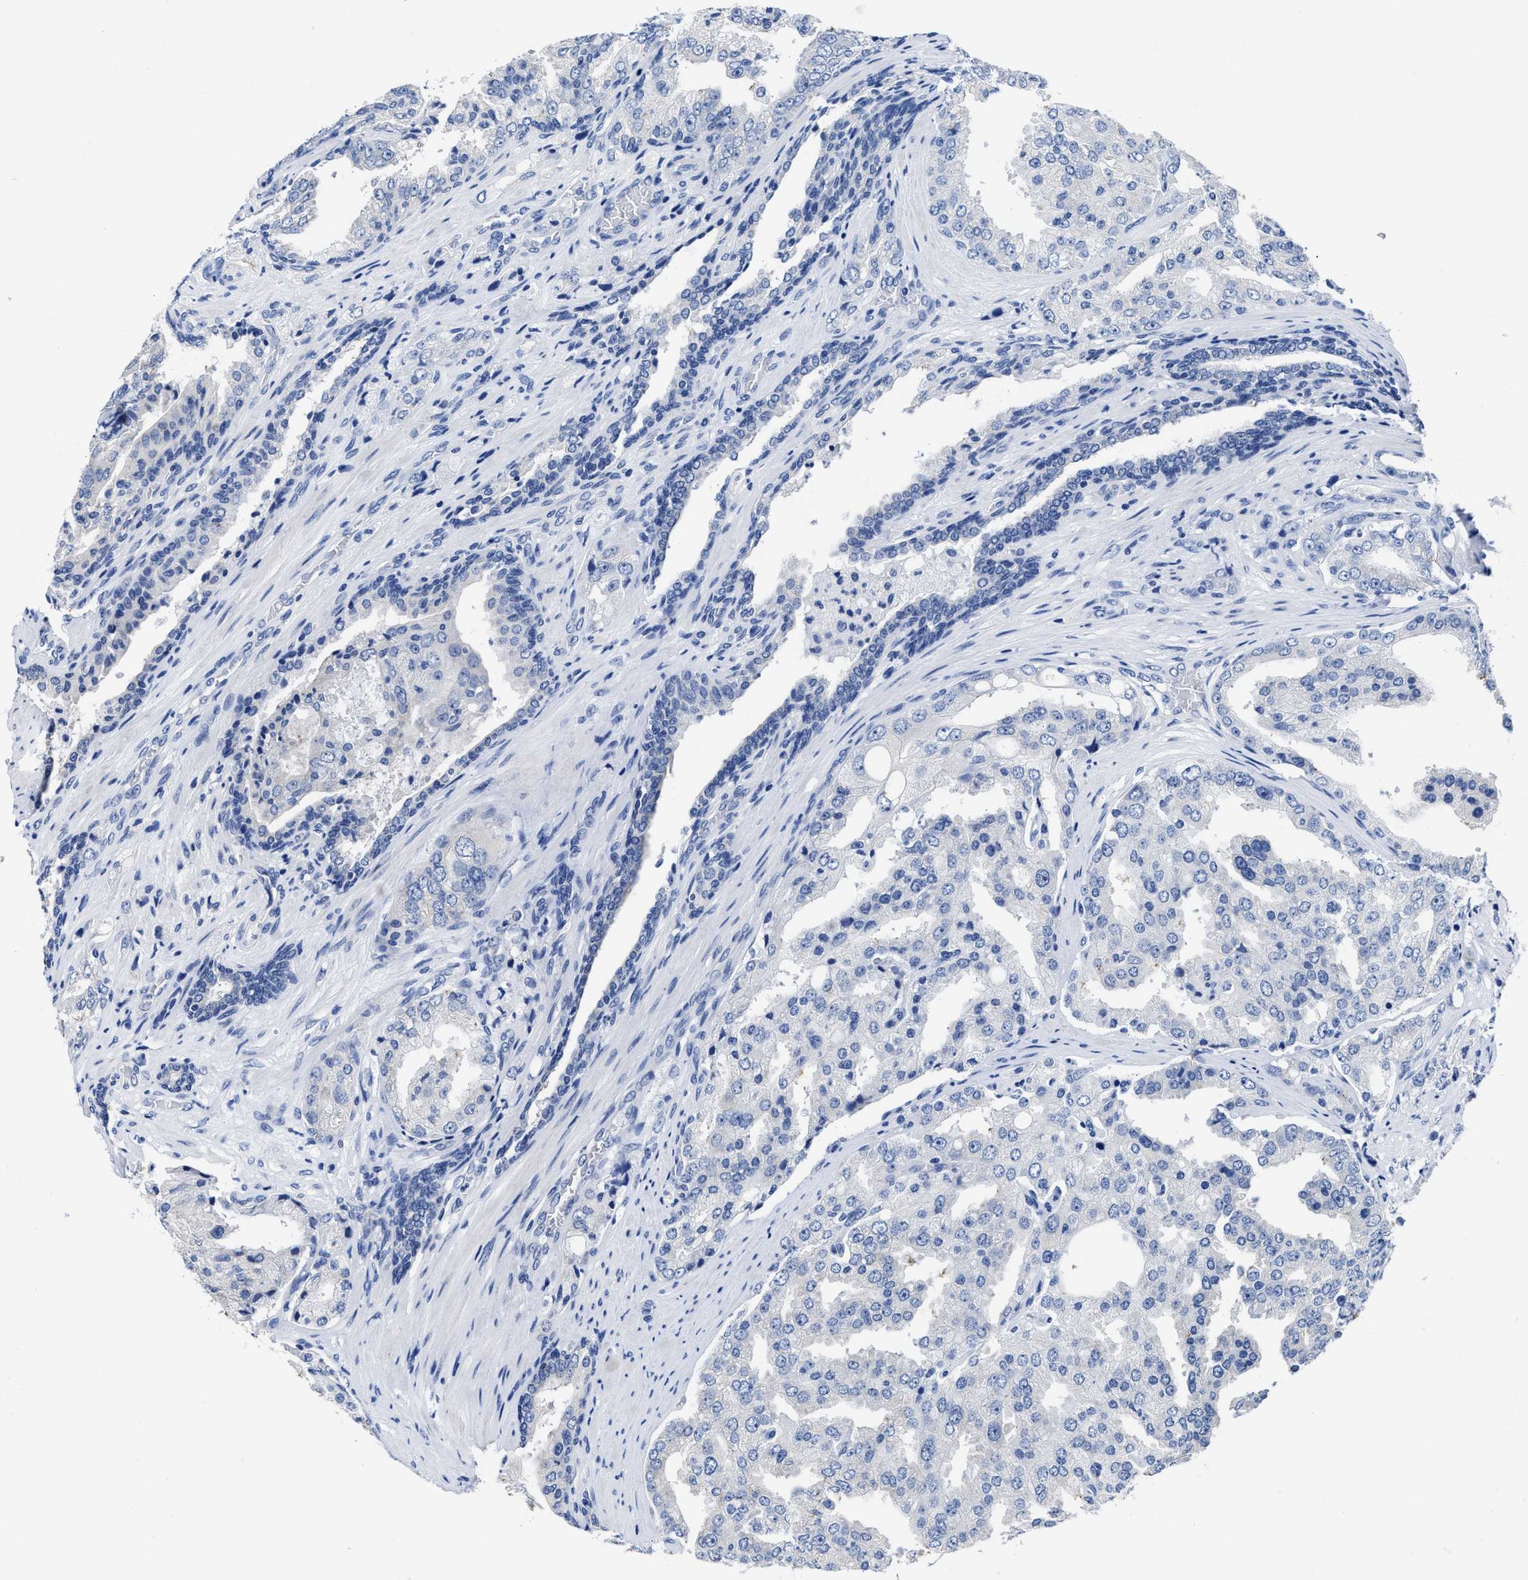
{"staining": {"intensity": "negative", "quantity": "none", "location": "none"}, "tissue": "prostate cancer", "cell_type": "Tumor cells", "image_type": "cancer", "snomed": [{"axis": "morphology", "description": "Adenocarcinoma, High grade"}, {"axis": "topography", "description": "Prostate"}], "caption": "This is an immunohistochemistry image of human prostate cancer. There is no expression in tumor cells.", "gene": "HOOK1", "patient": {"sex": "male", "age": 50}}